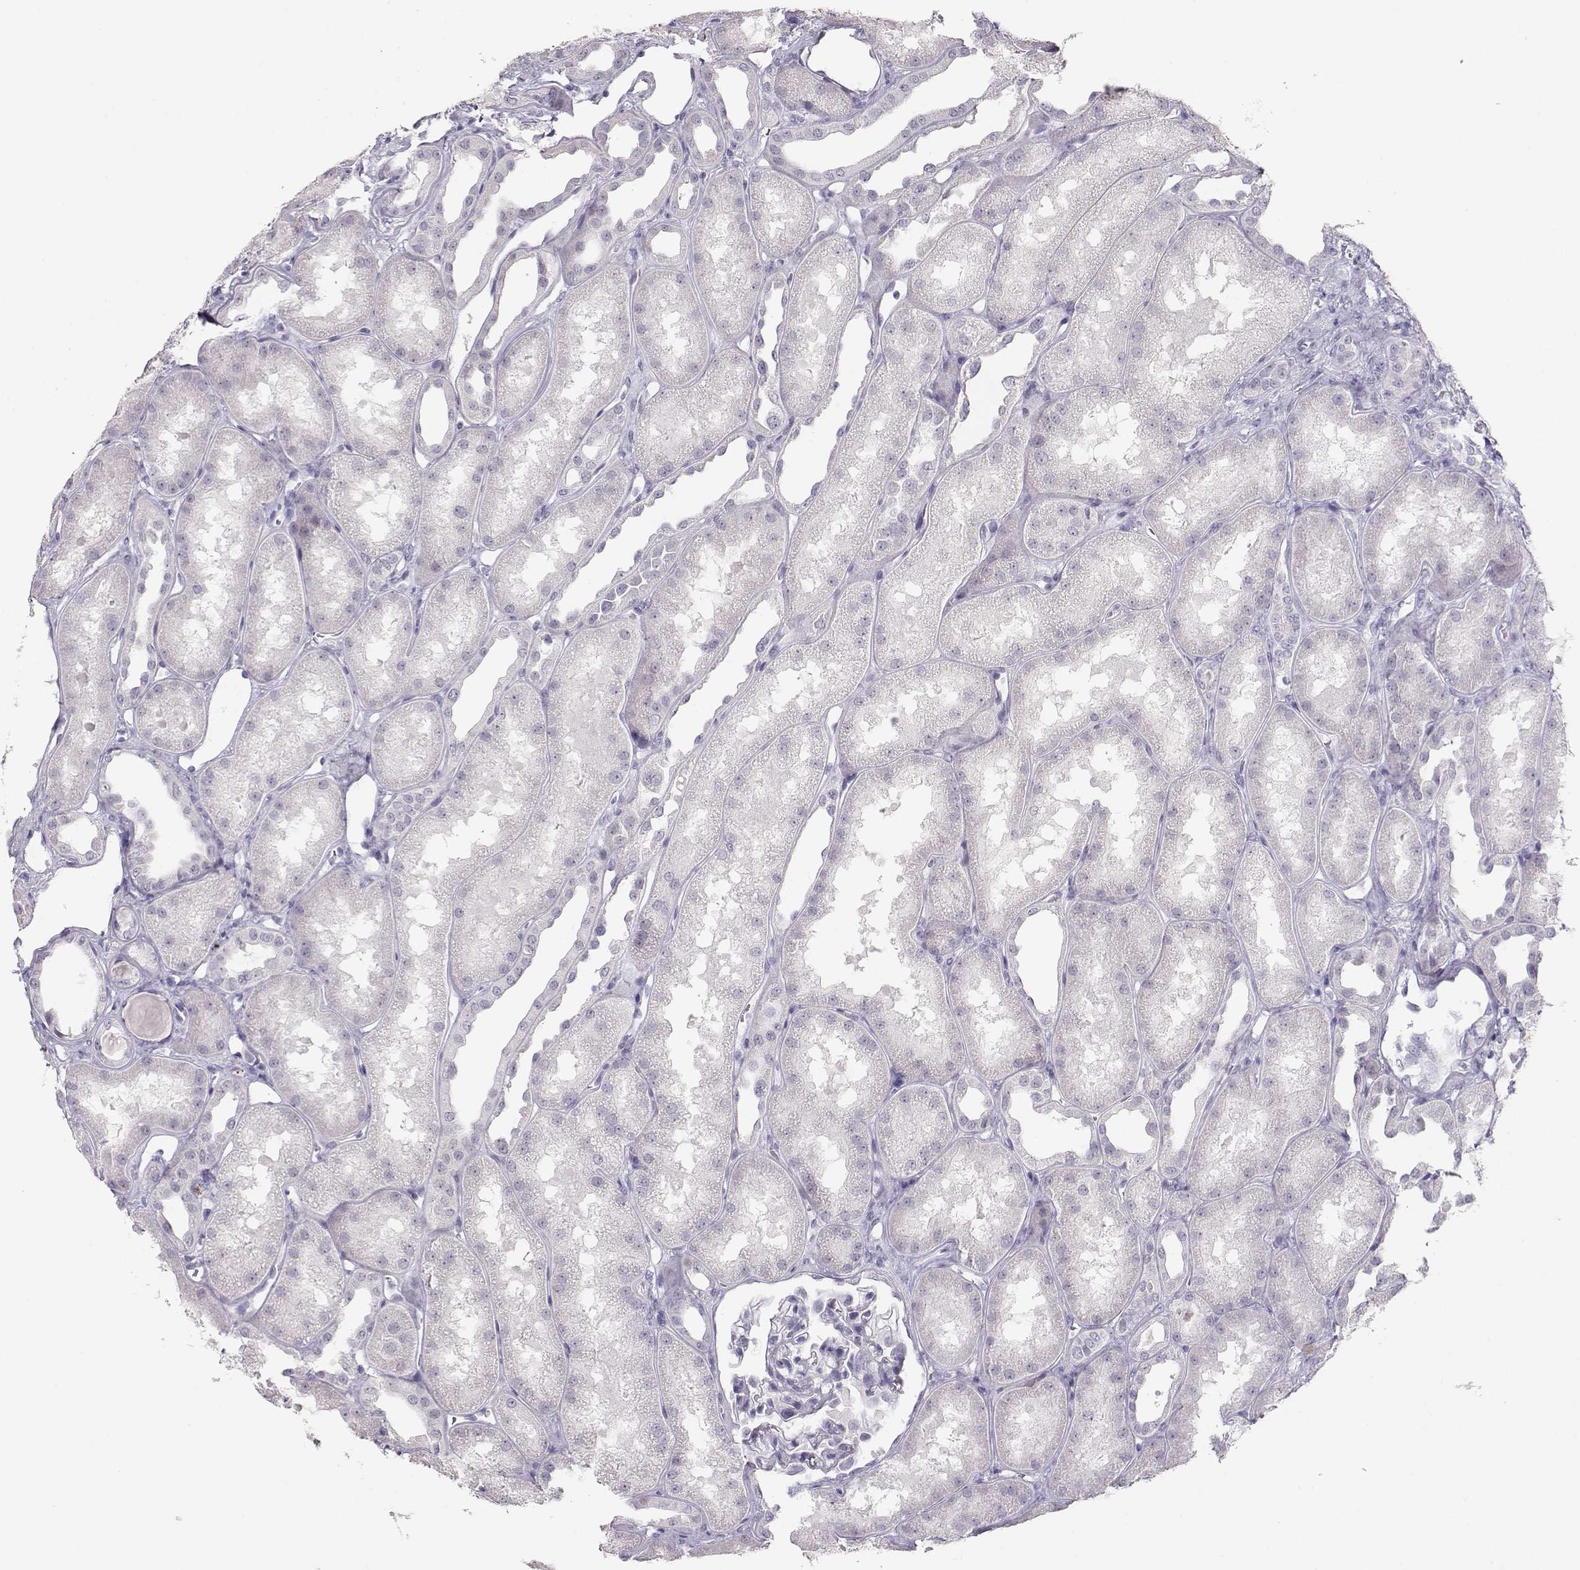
{"staining": {"intensity": "negative", "quantity": "none", "location": "none"}, "tissue": "kidney", "cell_type": "Cells in glomeruli", "image_type": "normal", "snomed": [{"axis": "morphology", "description": "Normal tissue, NOS"}, {"axis": "topography", "description": "Kidney"}], "caption": "A photomicrograph of kidney stained for a protein demonstrates no brown staining in cells in glomeruli. The staining is performed using DAB (3,3'-diaminobenzidine) brown chromogen with nuclei counter-stained in using hematoxylin.", "gene": "IMPG1", "patient": {"sex": "male", "age": 61}}